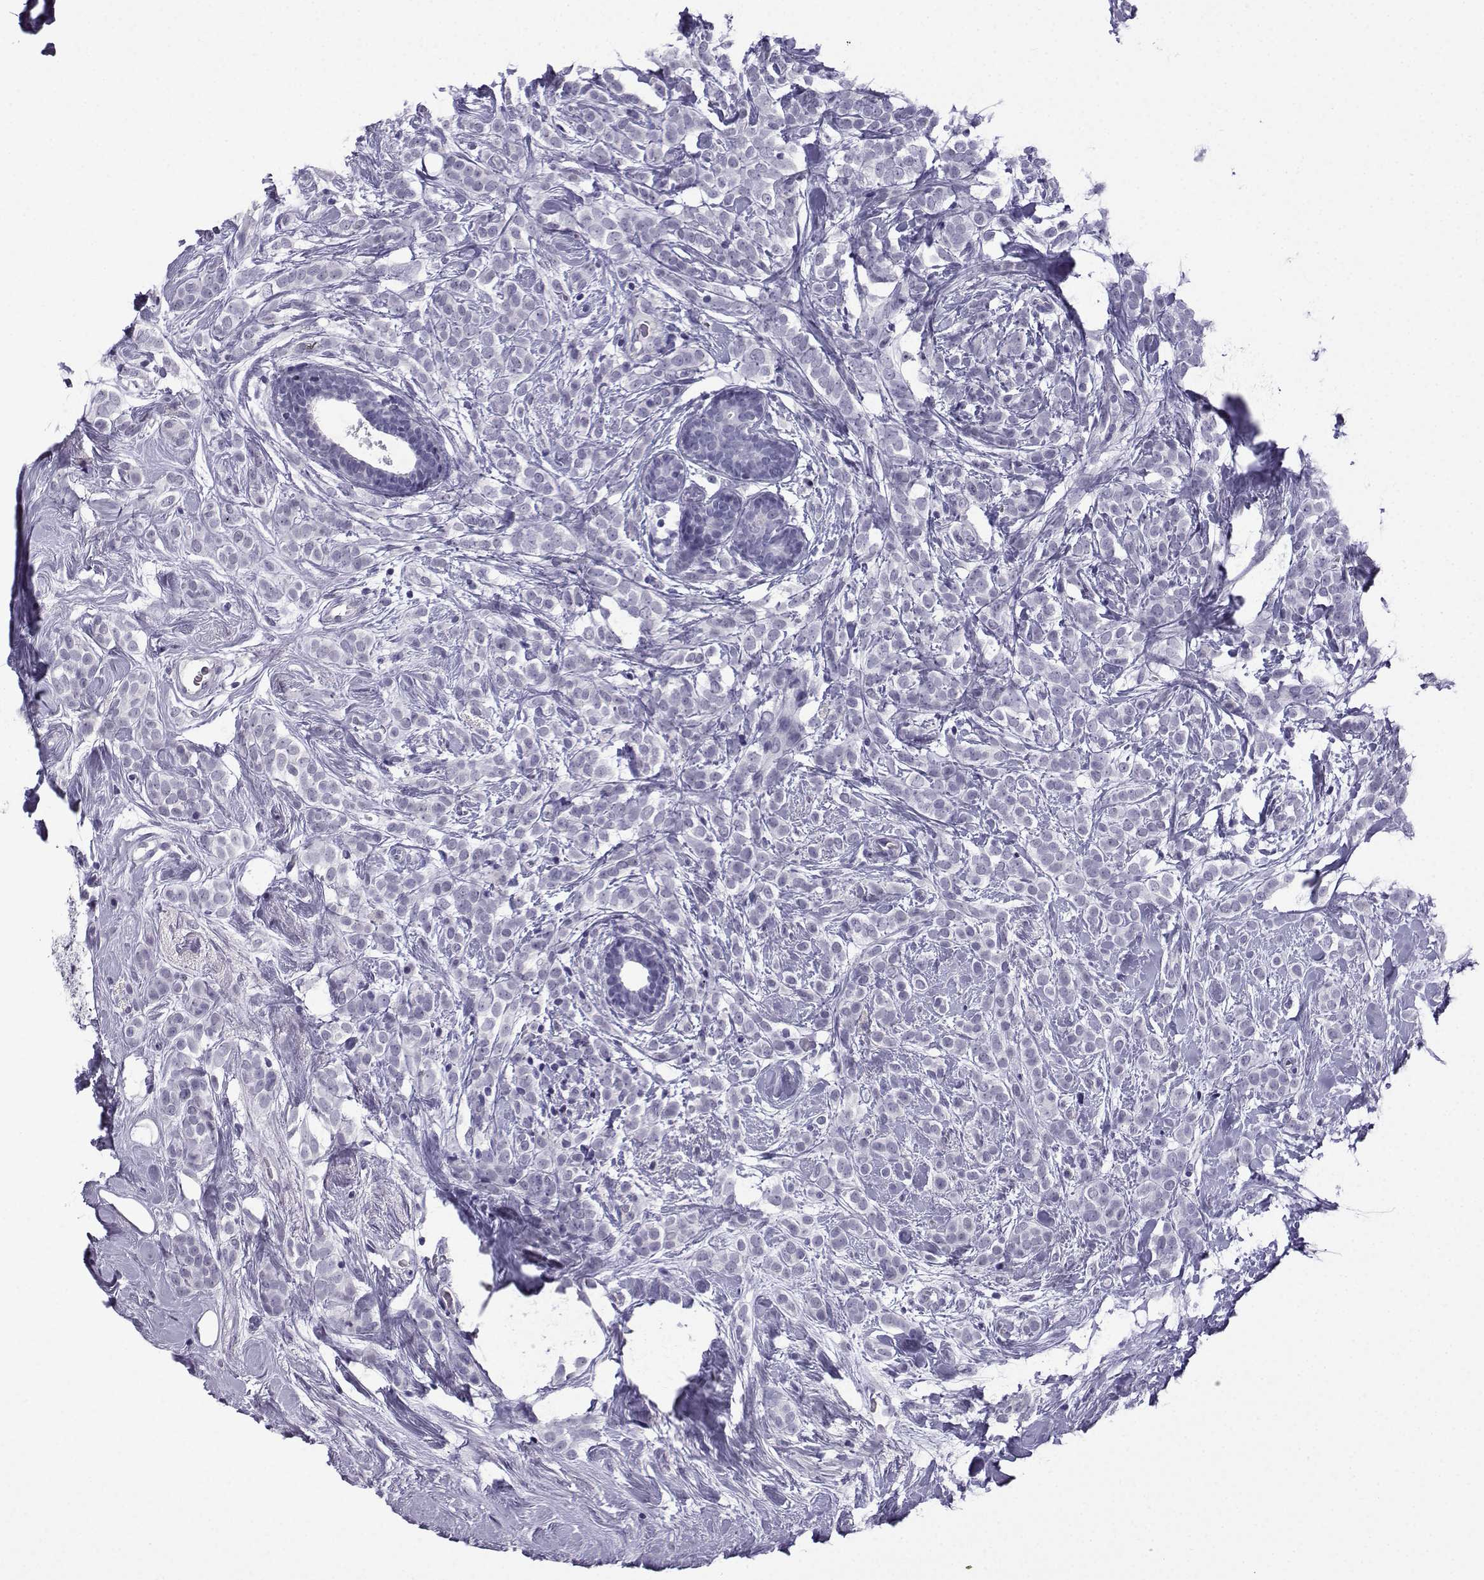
{"staining": {"intensity": "negative", "quantity": "none", "location": "none"}, "tissue": "breast cancer", "cell_type": "Tumor cells", "image_type": "cancer", "snomed": [{"axis": "morphology", "description": "Lobular carcinoma"}, {"axis": "topography", "description": "Breast"}], "caption": "Breast cancer was stained to show a protein in brown. There is no significant positivity in tumor cells.", "gene": "MRGBP", "patient": {"sex": "female", "age": 49}}